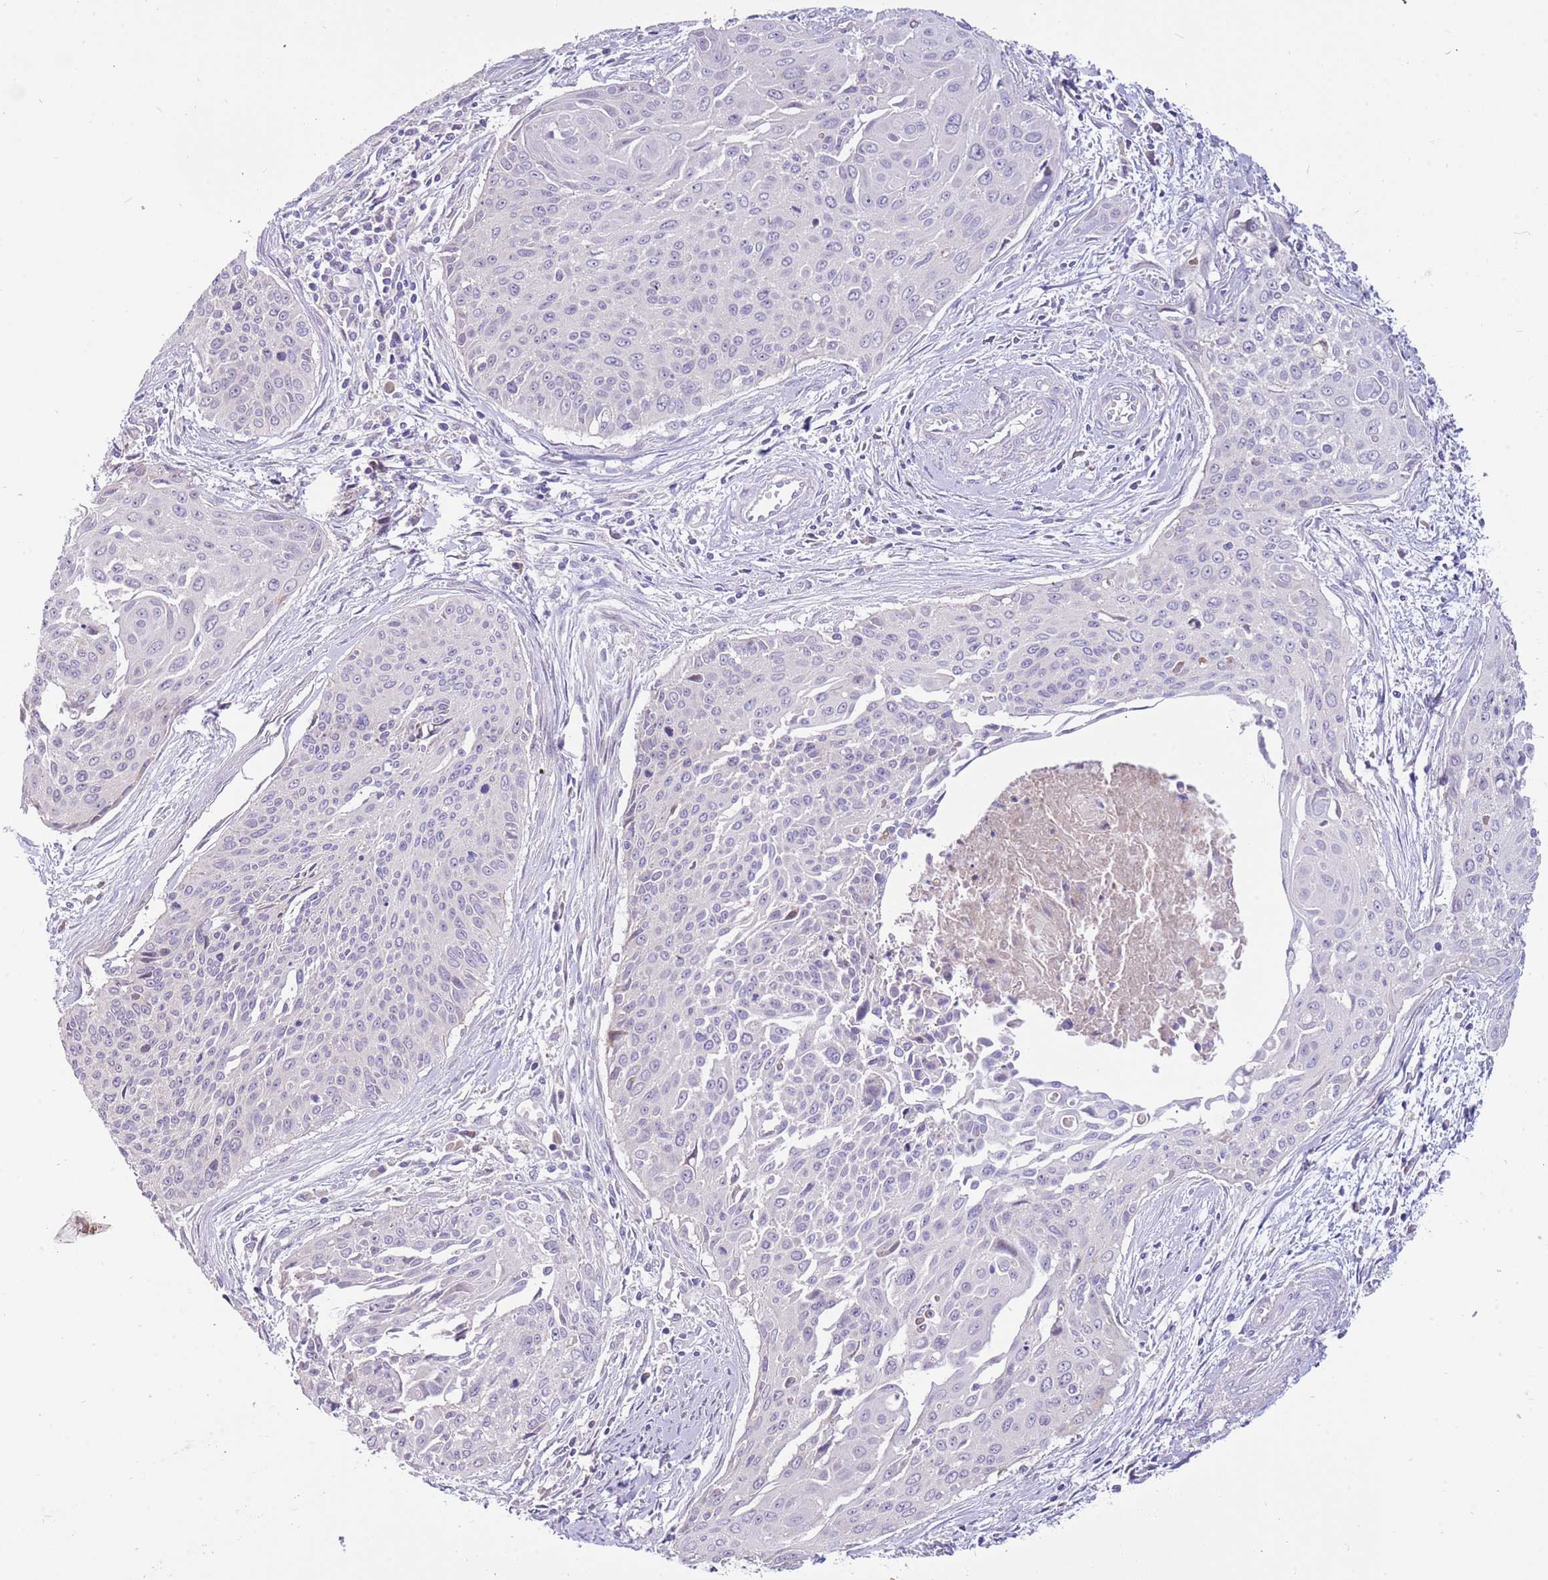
{"staining": {"intensity": "negative", "quantity": "none", "location": "none"}, "tissue": "cervical cancer", "cell_type": "Tumor cells", "image_type": "cancer", "snomed": [{"axis": "morphology", "description": "Squamous cell carcinoma, NOS"}, {"axis": "topography", "description": "Cervix"}], "caption": "DAB immunohistochemical staining of human cervical cancer exhibits no significant expression in tumor cells.", "gene": "CABYR", "patient": {"sex": "female", "age": 55}}